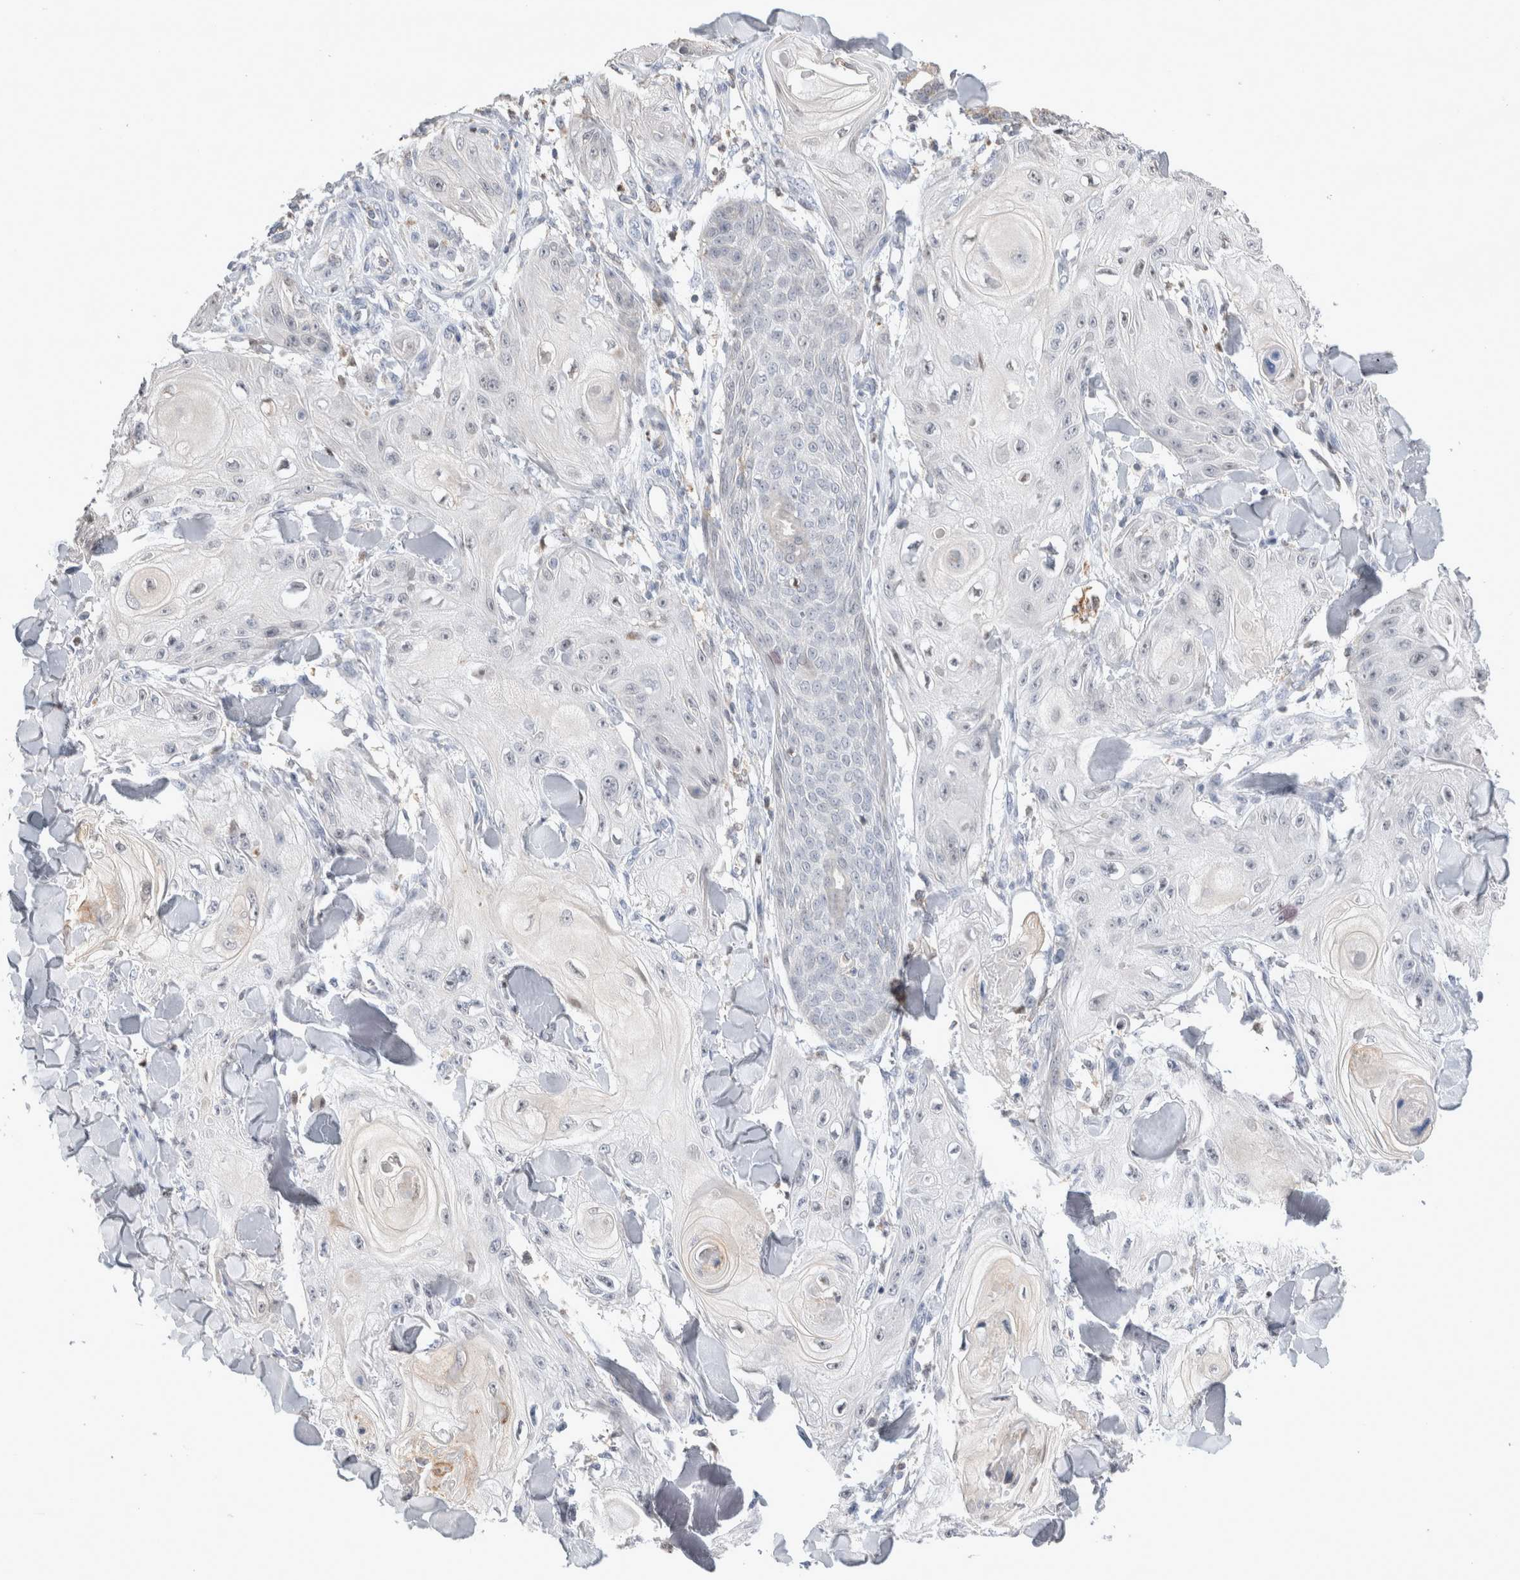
{"staining": {"intensity": "negative", "quantity": "none", "location": "none"}, "tissue": "skin cancer", "cell_type": "Tumor cells", "image_type": "cancer", "snomed": [{"axis": "morphology", "description": "Squamous cell carcinoma, NOS"}, {"axis": "topography", "description": "Skin"}], "caption": "High power microscopy image of an immunohistochemistry (IHC) photomicrograph of skin squamous cell carcinoma, revealing no significant staining in tumor cells.", "gene": "AGMAT", "patient": {"sex": "male", "age": 74}}